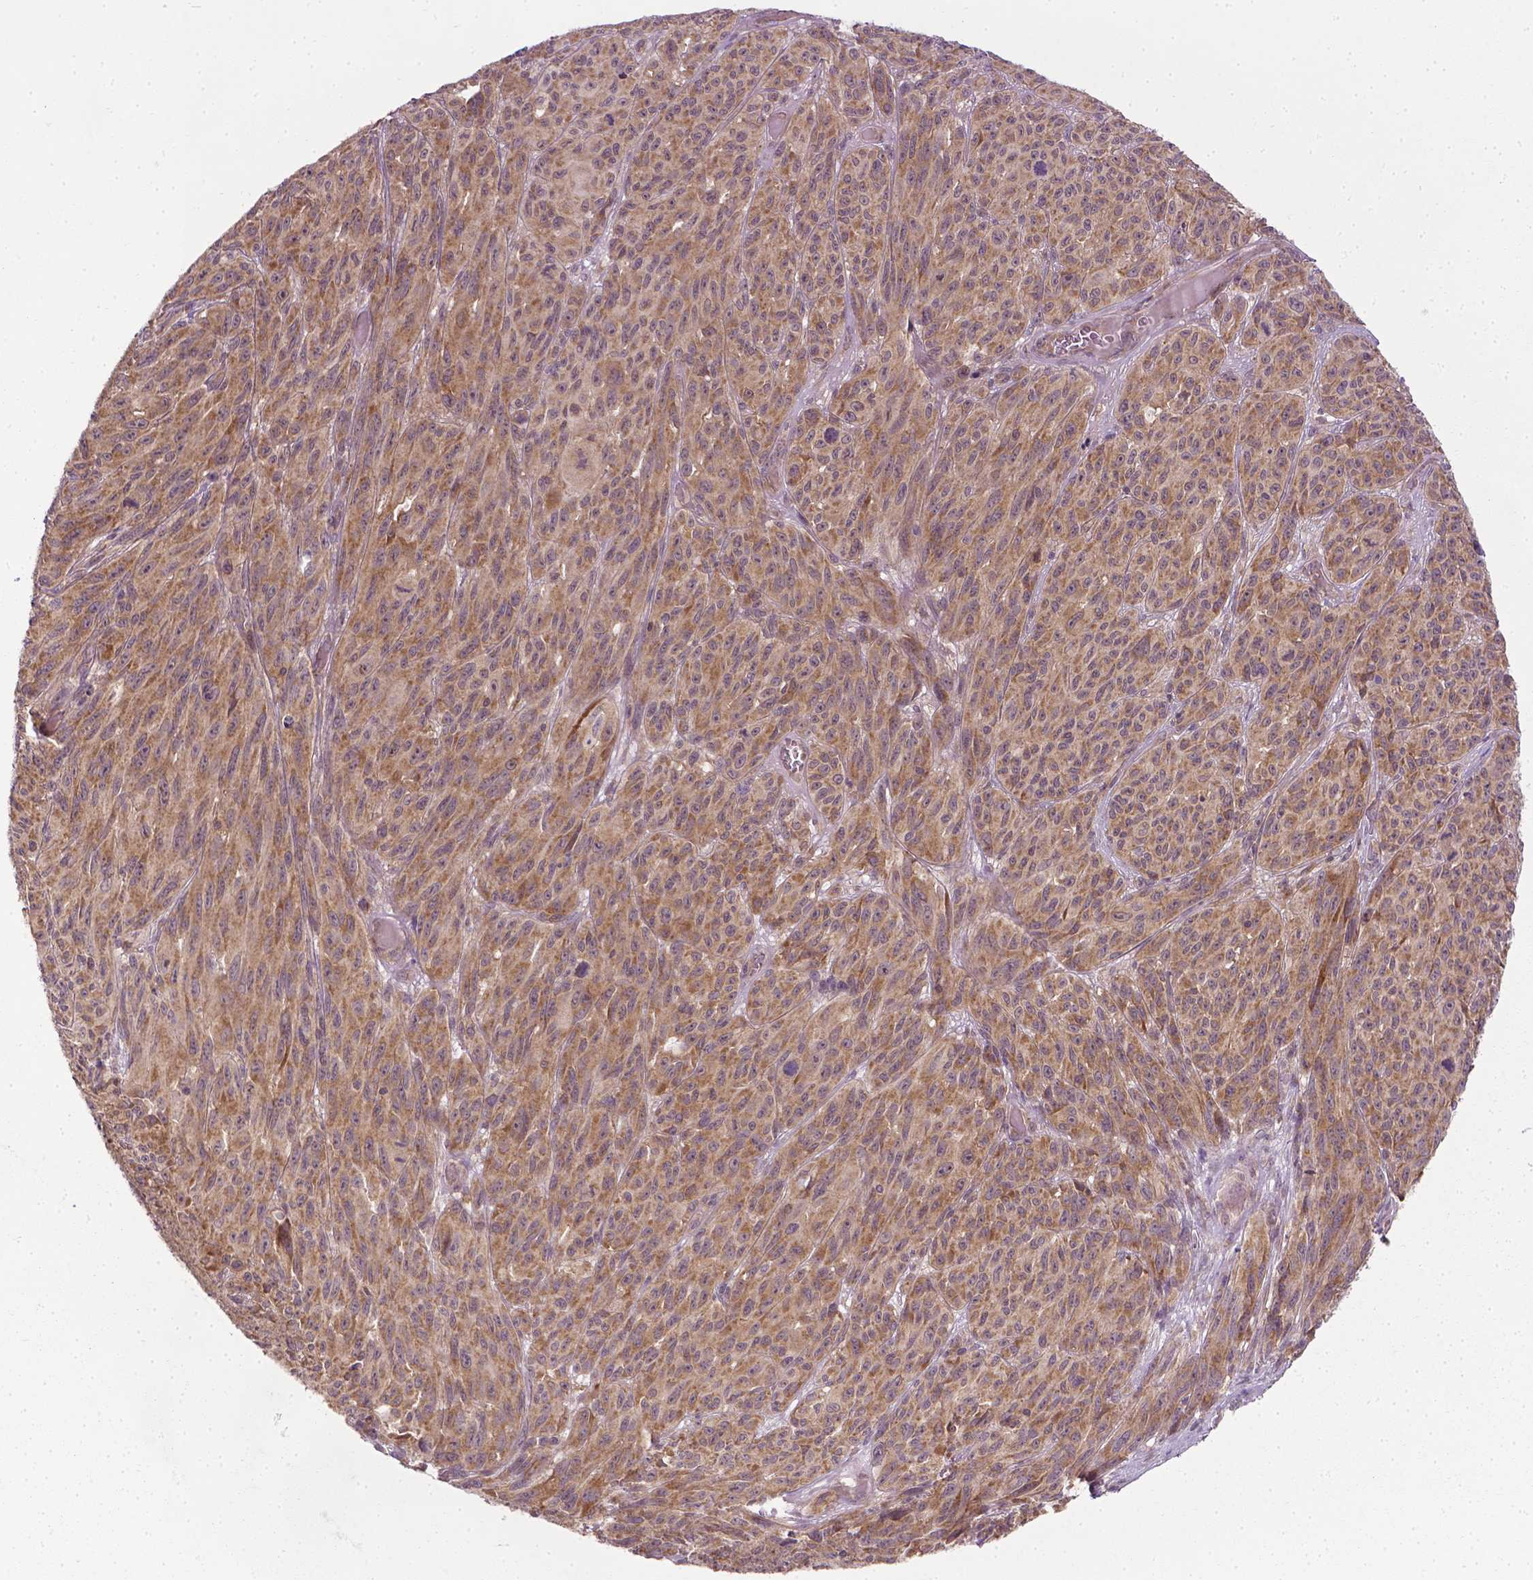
{"staining": {"intensity": "moderate", "quantity": ">75%", "location": "cytoplasmic/membranous"}, "tissue": "melanoma", "cell_type": "Tumor cells", "image_type": "cancer", "snomed": [{"axis": "morphology", "description": "Malignant melanoma, NOS"}, {"axis": "topography", "description": "Vulva, labia, clitoris and Bartholin´s gland, NO"}], "caption": "Brown immunohistochemical staining in melanoma shows moderate cytoplasmic/membranous positivity in about >75% of tumor cells. (brown staining indicates protein expression, while blue staining denotes nuclei).", "gene": "PRAG1", "patient": {"sex": "female", "age": 75}}